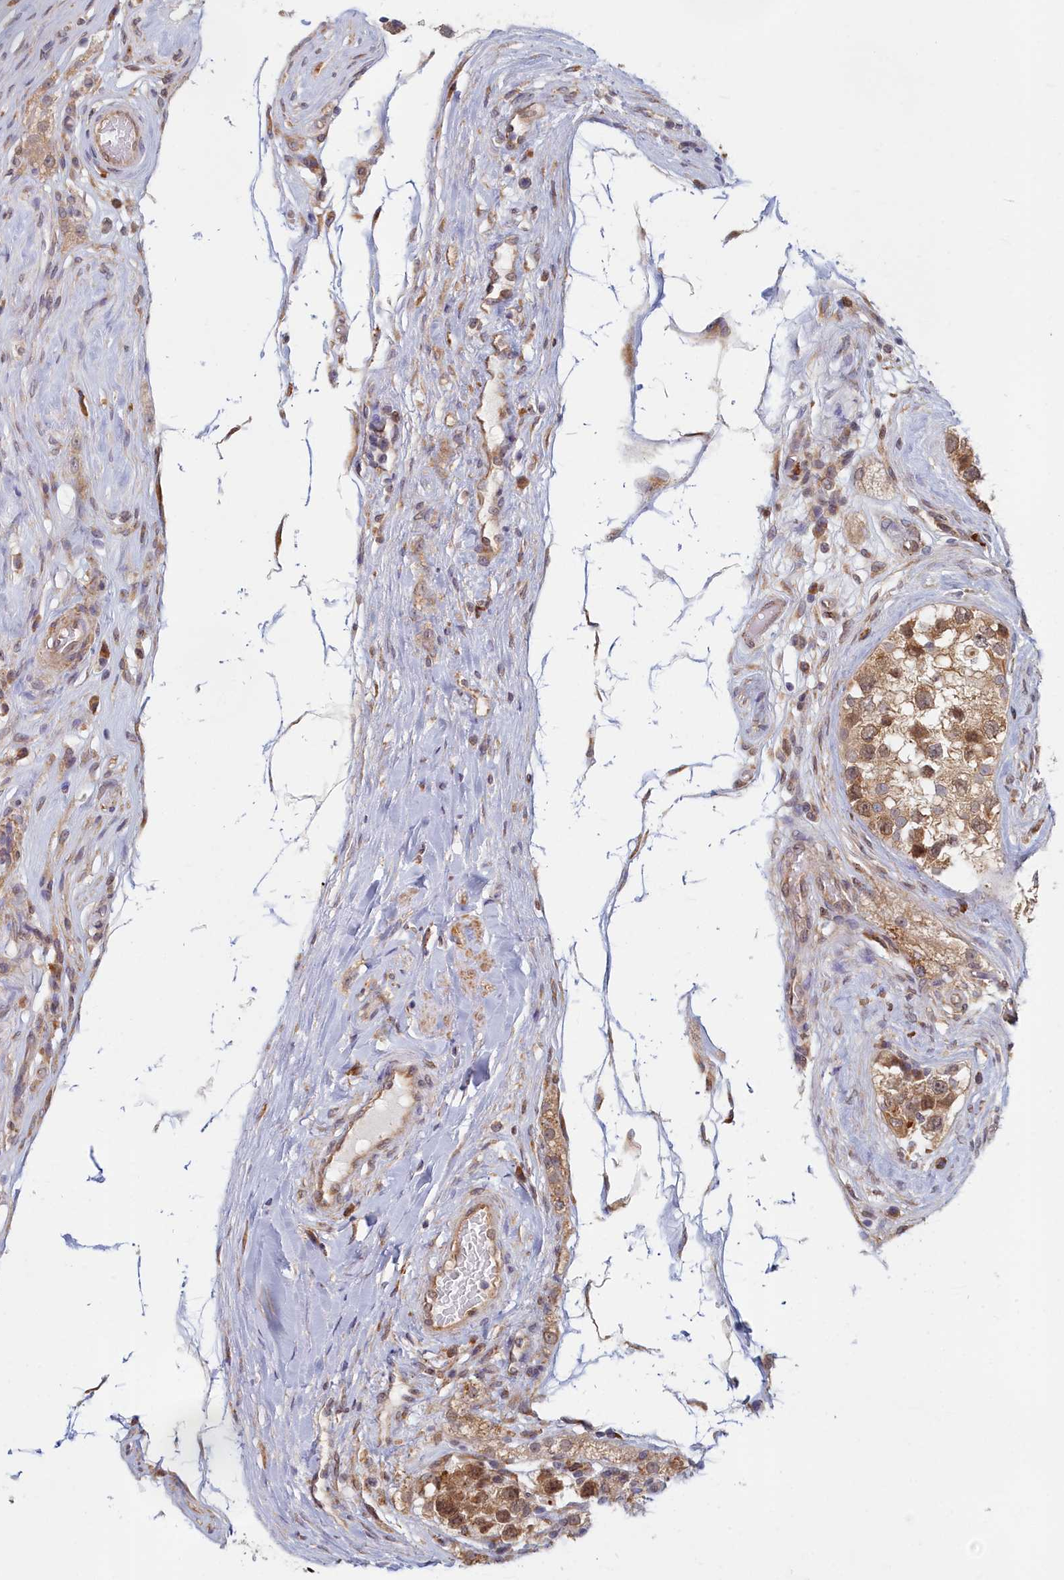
{"staining": {"intensity": "moderate", "quantity": ">75%", "location": "cytoplasmic/membranous,nuclear"}, "tissue": "testis cancer", "cell_type": "Tumor cells", "image_type": "cancer", "snomed": [{"axis": "morphology", "description": "Seminoma, NOS"}, {"axis": "topography", "description": "Testis"}], "caption": "Testis cancer (seminoma) stained with a protein marker demonstrates moderate staining in tumor cells.", "gene": "MAK16", "patient": {"sex": "male", "age": 34}}